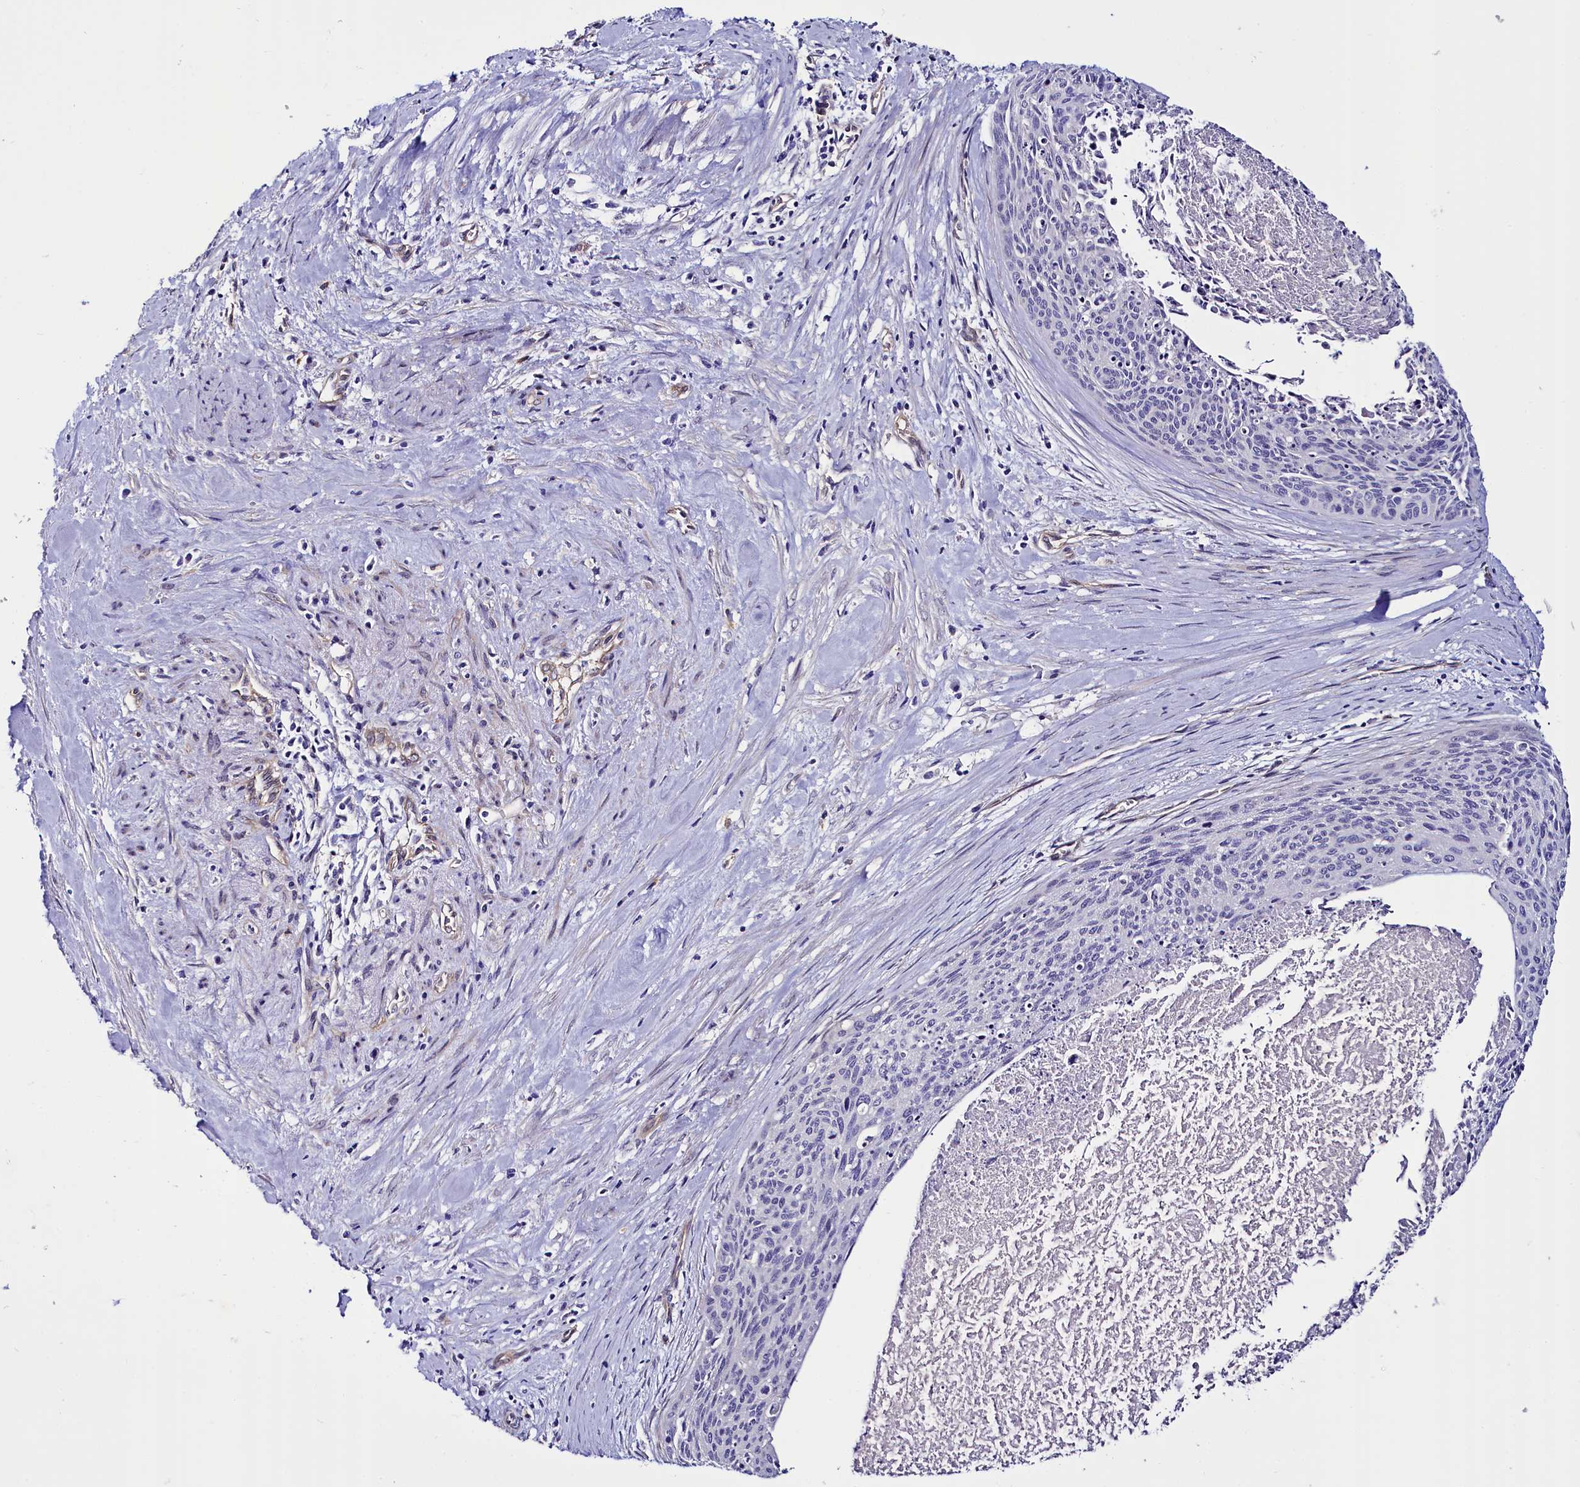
{"staining": {"intensity": "negative", "quantity": "none", "location": "none"}, "tissue": "cervical cancer", "cell_type": "Tumor cells", "image_type": "cancer", "snomed": [{"axis": "morphology", "description": "Squamous cell carcinoma, NOS"}, {"axis": "topography", "description": "Cervix"}], "caption": "This is a photomicrograph of immunohistochemistry staining of cervical cancer (squamous cell carcinoma), which shows no expression in tumor cells. (Stains: DAB immunohistochemistry with hematoxylin counter stain, Microscopy: brightfield microscopy at high magnification).", "gene": "STXBP1", "patient": {"sex": "female", "age": 55}}